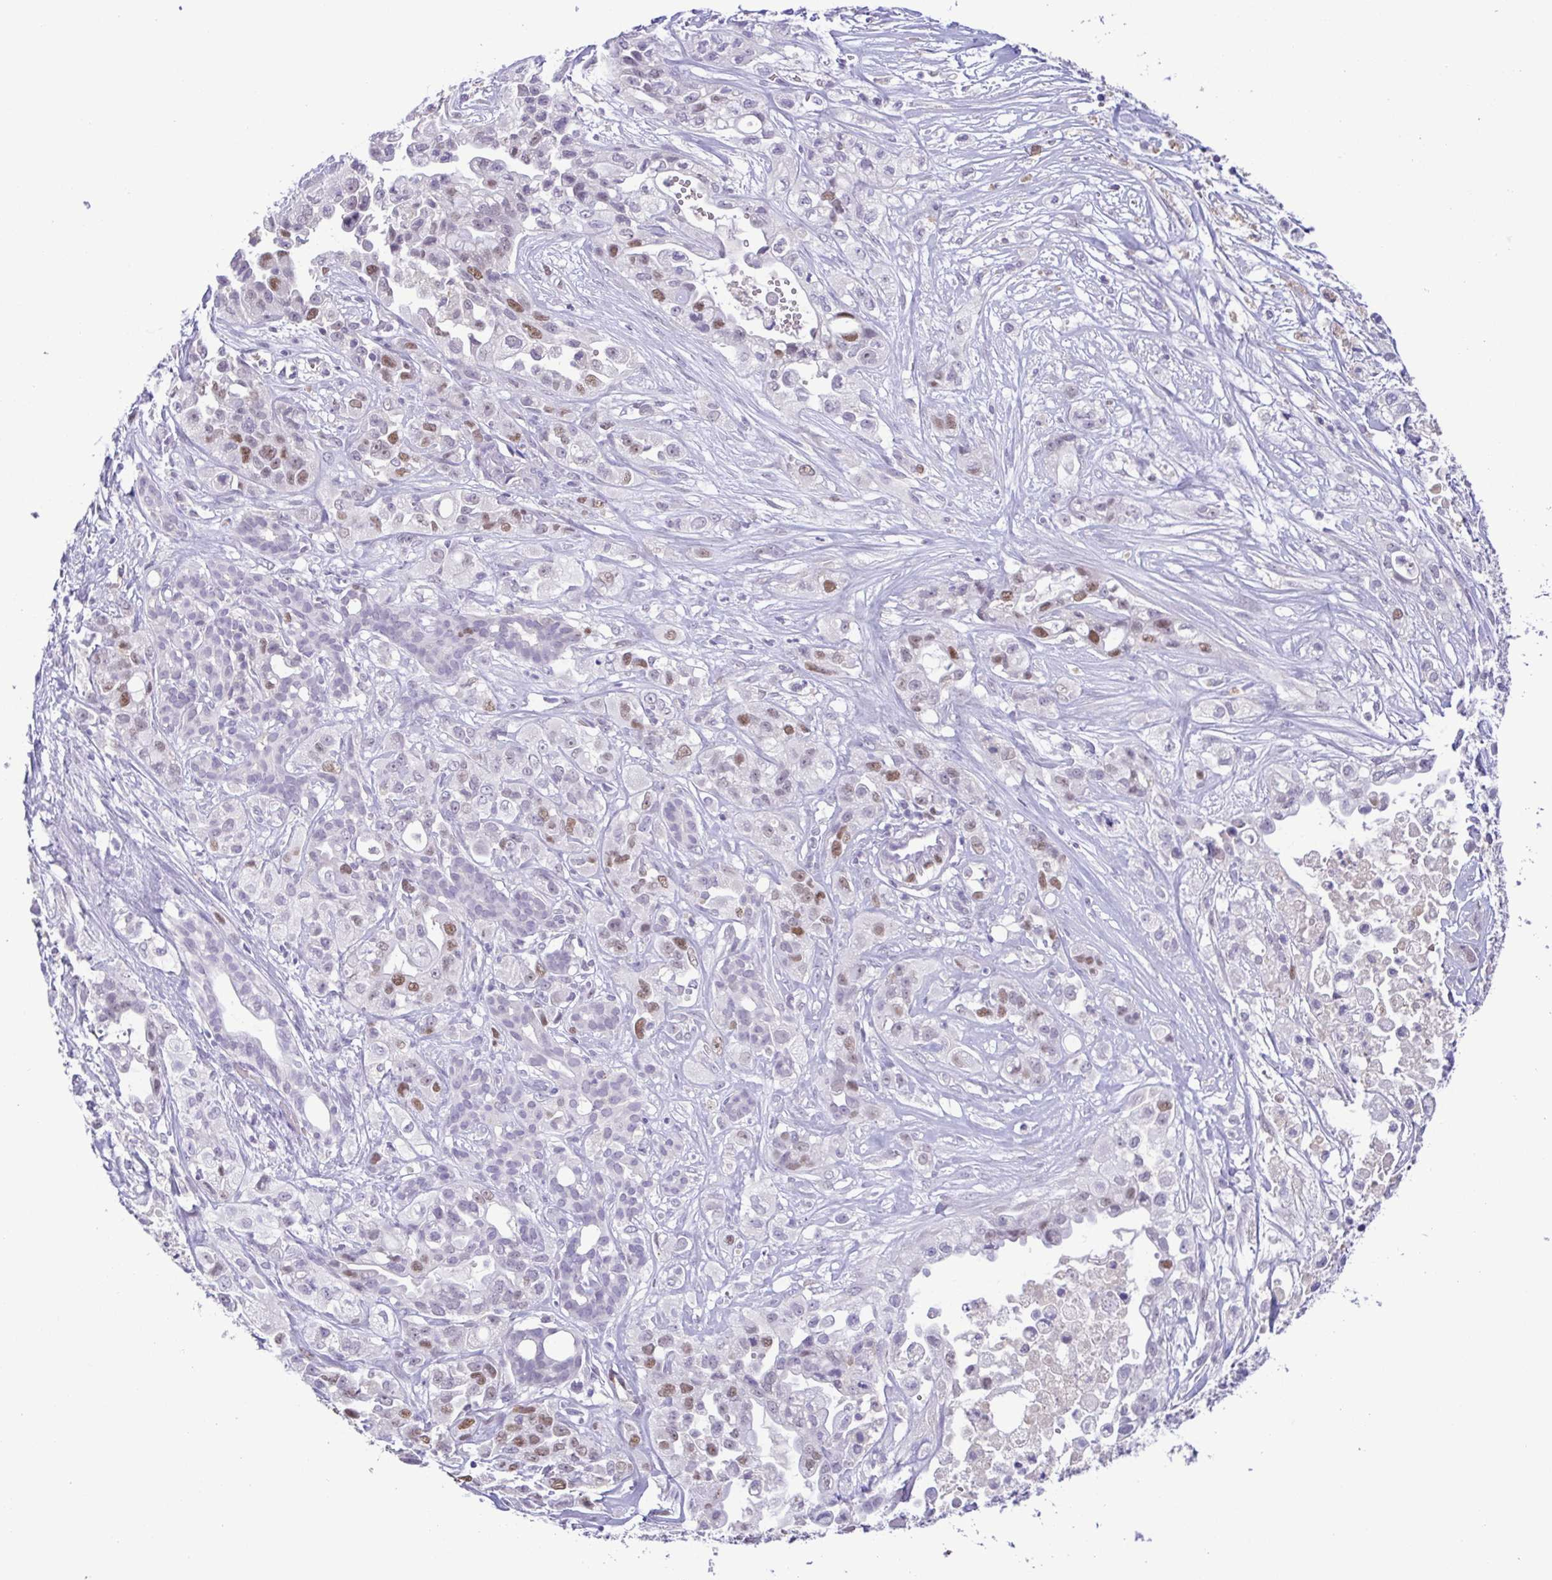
{"staining": {"intensity": "weak", "quantity": "<25%", "location": "nuclear"}, "tissue": "pancreatic cancer", "cell_type": "Tumor cells", "image_type": "cancer", "snomed": [{"axis": "morphology", "description": "Adenocarcinoma, NOS"}, {"axis": "topography", "description": "Pancreas"}], "caption": "This is a photomicrograph of immunohistochemistry (IHC) staining of pancreatic adenocarcinoma, which shows no staining in tumor cells.", "gene": "TIPIN", "patient": {"sex": "male", "age": 44}}